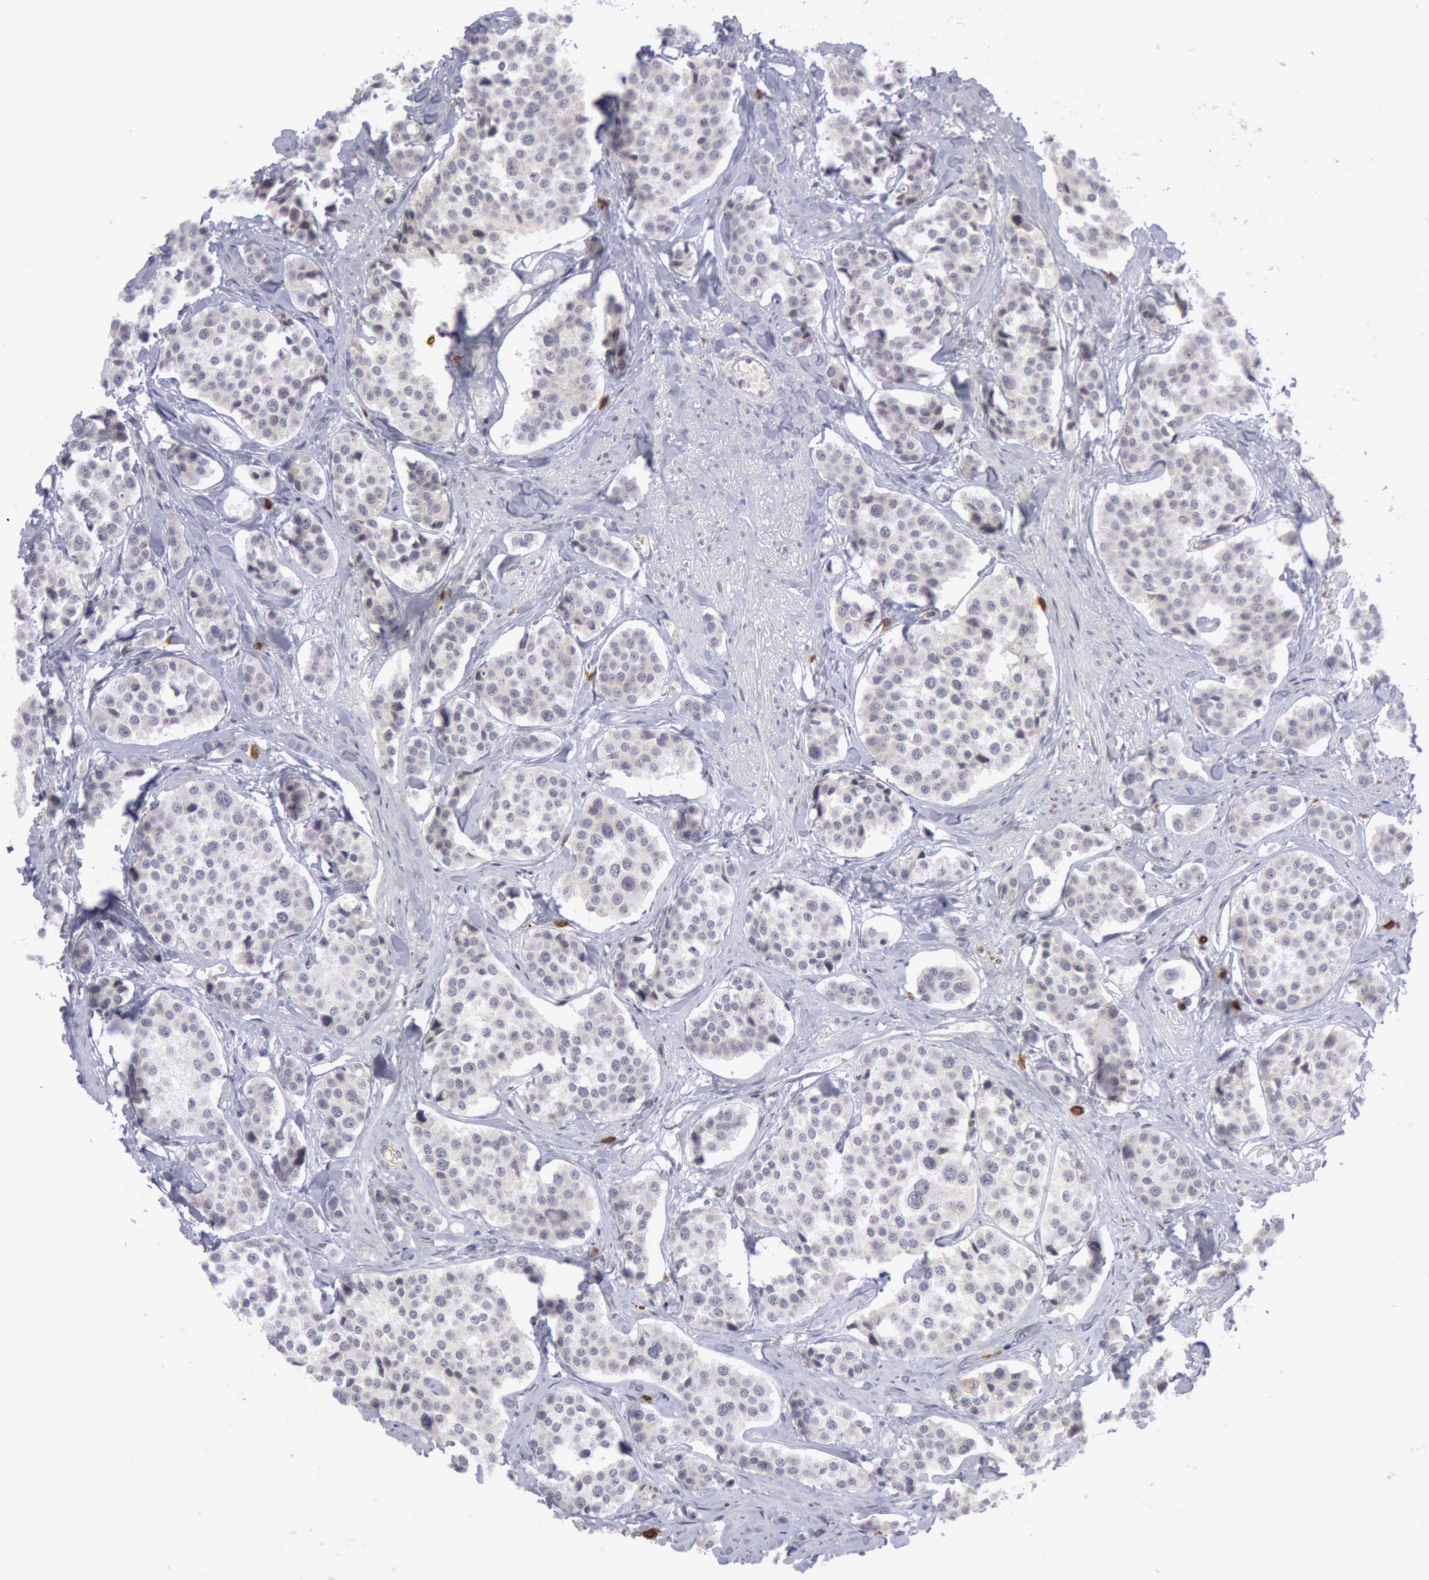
{"staining": {"intensity": "negative", "quantity": "none", "location": "none"}, "tissue": "carcinoid", "cell_type": "Tumor cells", "image_type": "cancer", "snomed": [{"axis": "morphology", "description": "Carcinoid, malignant, NOS"}, {"axis": "topography", "description": "Small intestine"}], "caption": "High magnification brightfield microscopy of carcinoid stained with DAB (3,3'-diaminobenzidine) (brown) and counterstained with hematoxylin (blue): tumor cells show no significant positivity.", "gene": "PTGS2", "patient": {"sex": "male", "age": 60}}